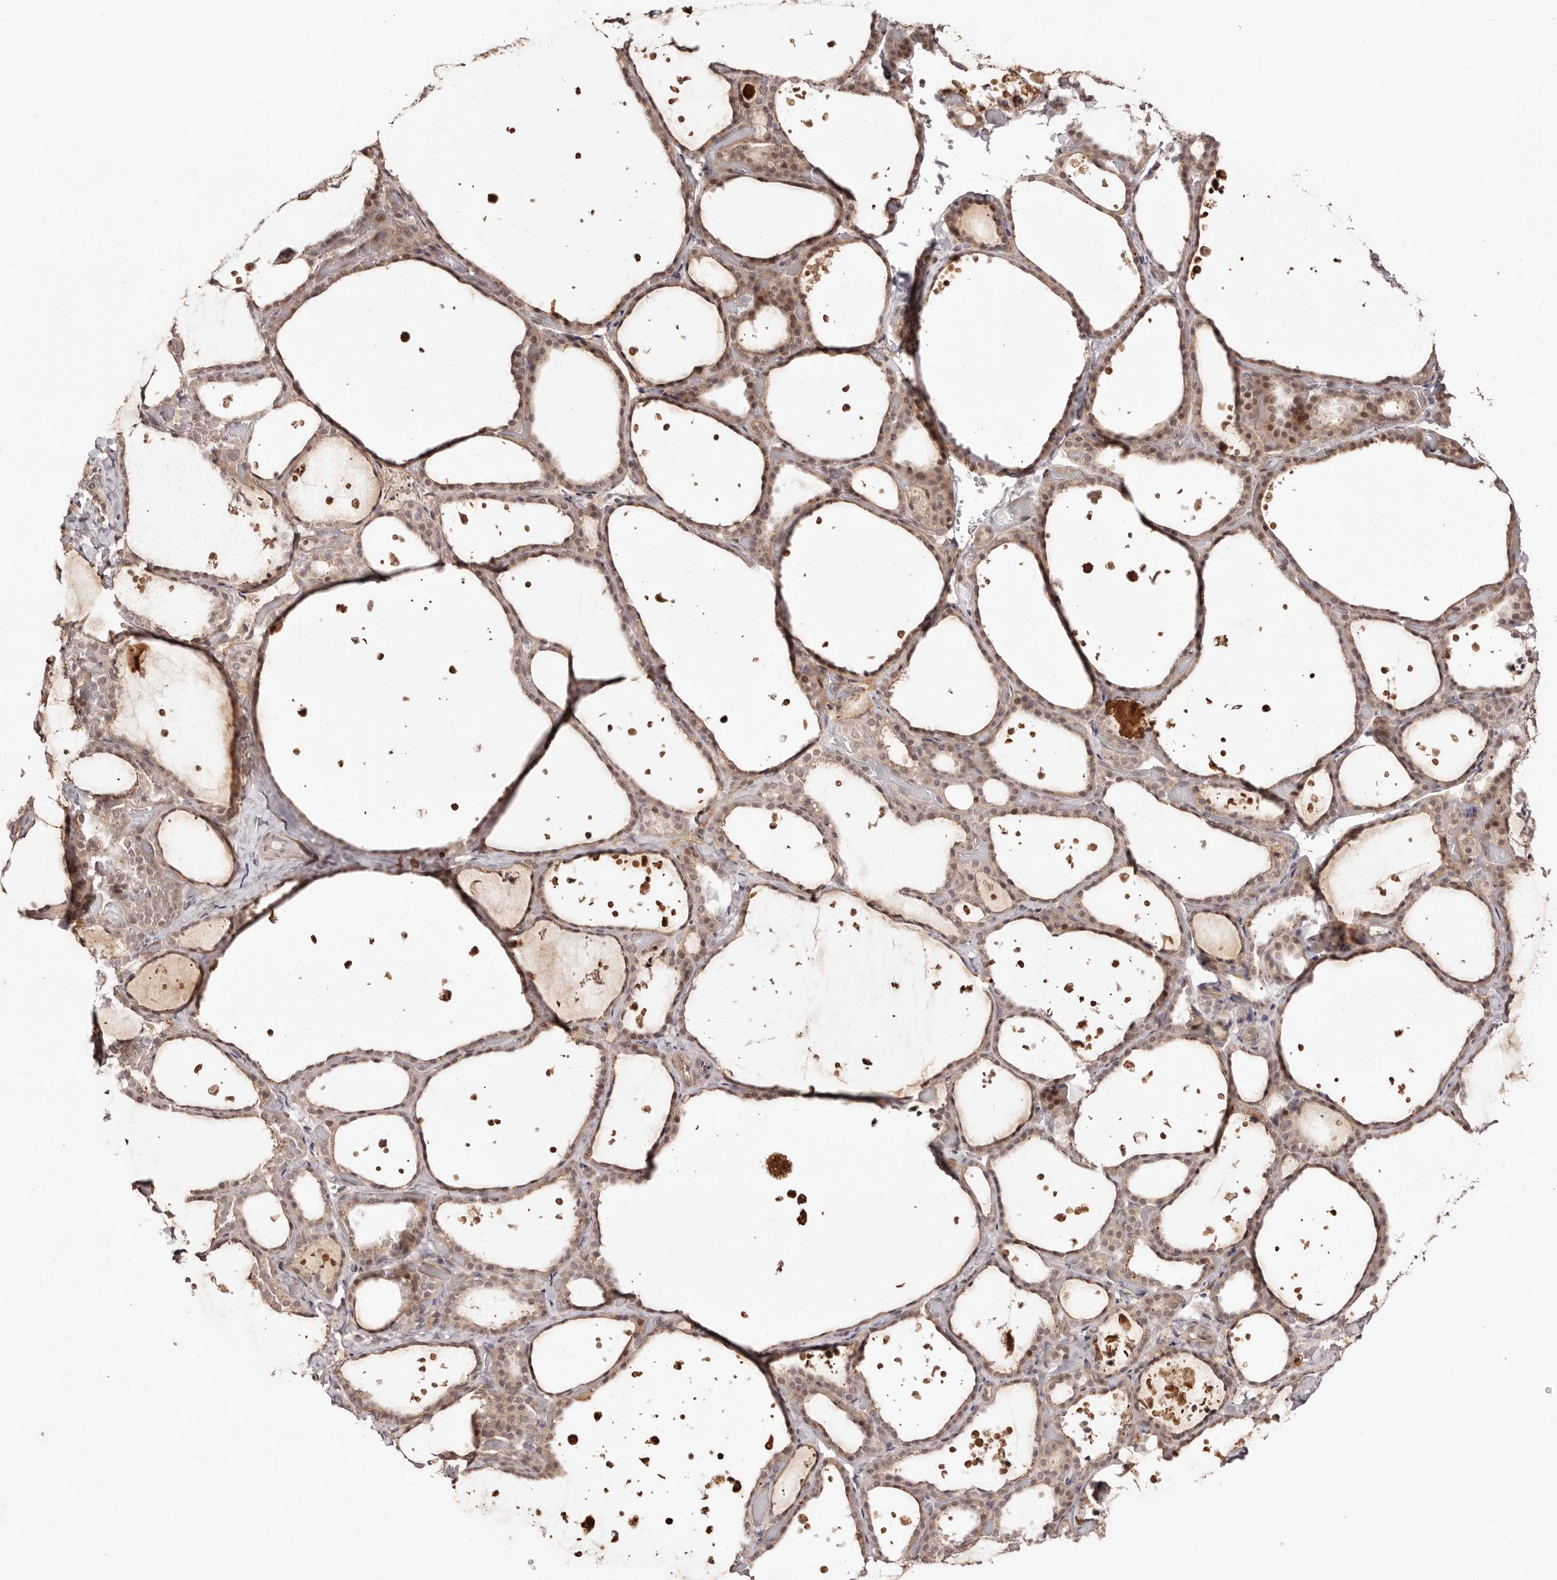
{"staining": {"intensity": "moderate", "quantity": ">75%", "location": "cytoplasmic/membranous,nuclear"}, "tissue": "thyroid gland", "cell_type": "Glandular cells", "image_type": "normal", "snomed": [{"axis": "morphology", "description": "Normal tissue, NOS"}, {"axis": "topography", "description": "Thyroid gland"}], "caption": "Benign thyroid gland shows moderate cytoplasmic/membranous,nuclear positivity in approximately >75% of glandular cells, visualized by immunohistochemistry.", "gene": "EGR3", "patient": {"sex": "female", "age": 44}}